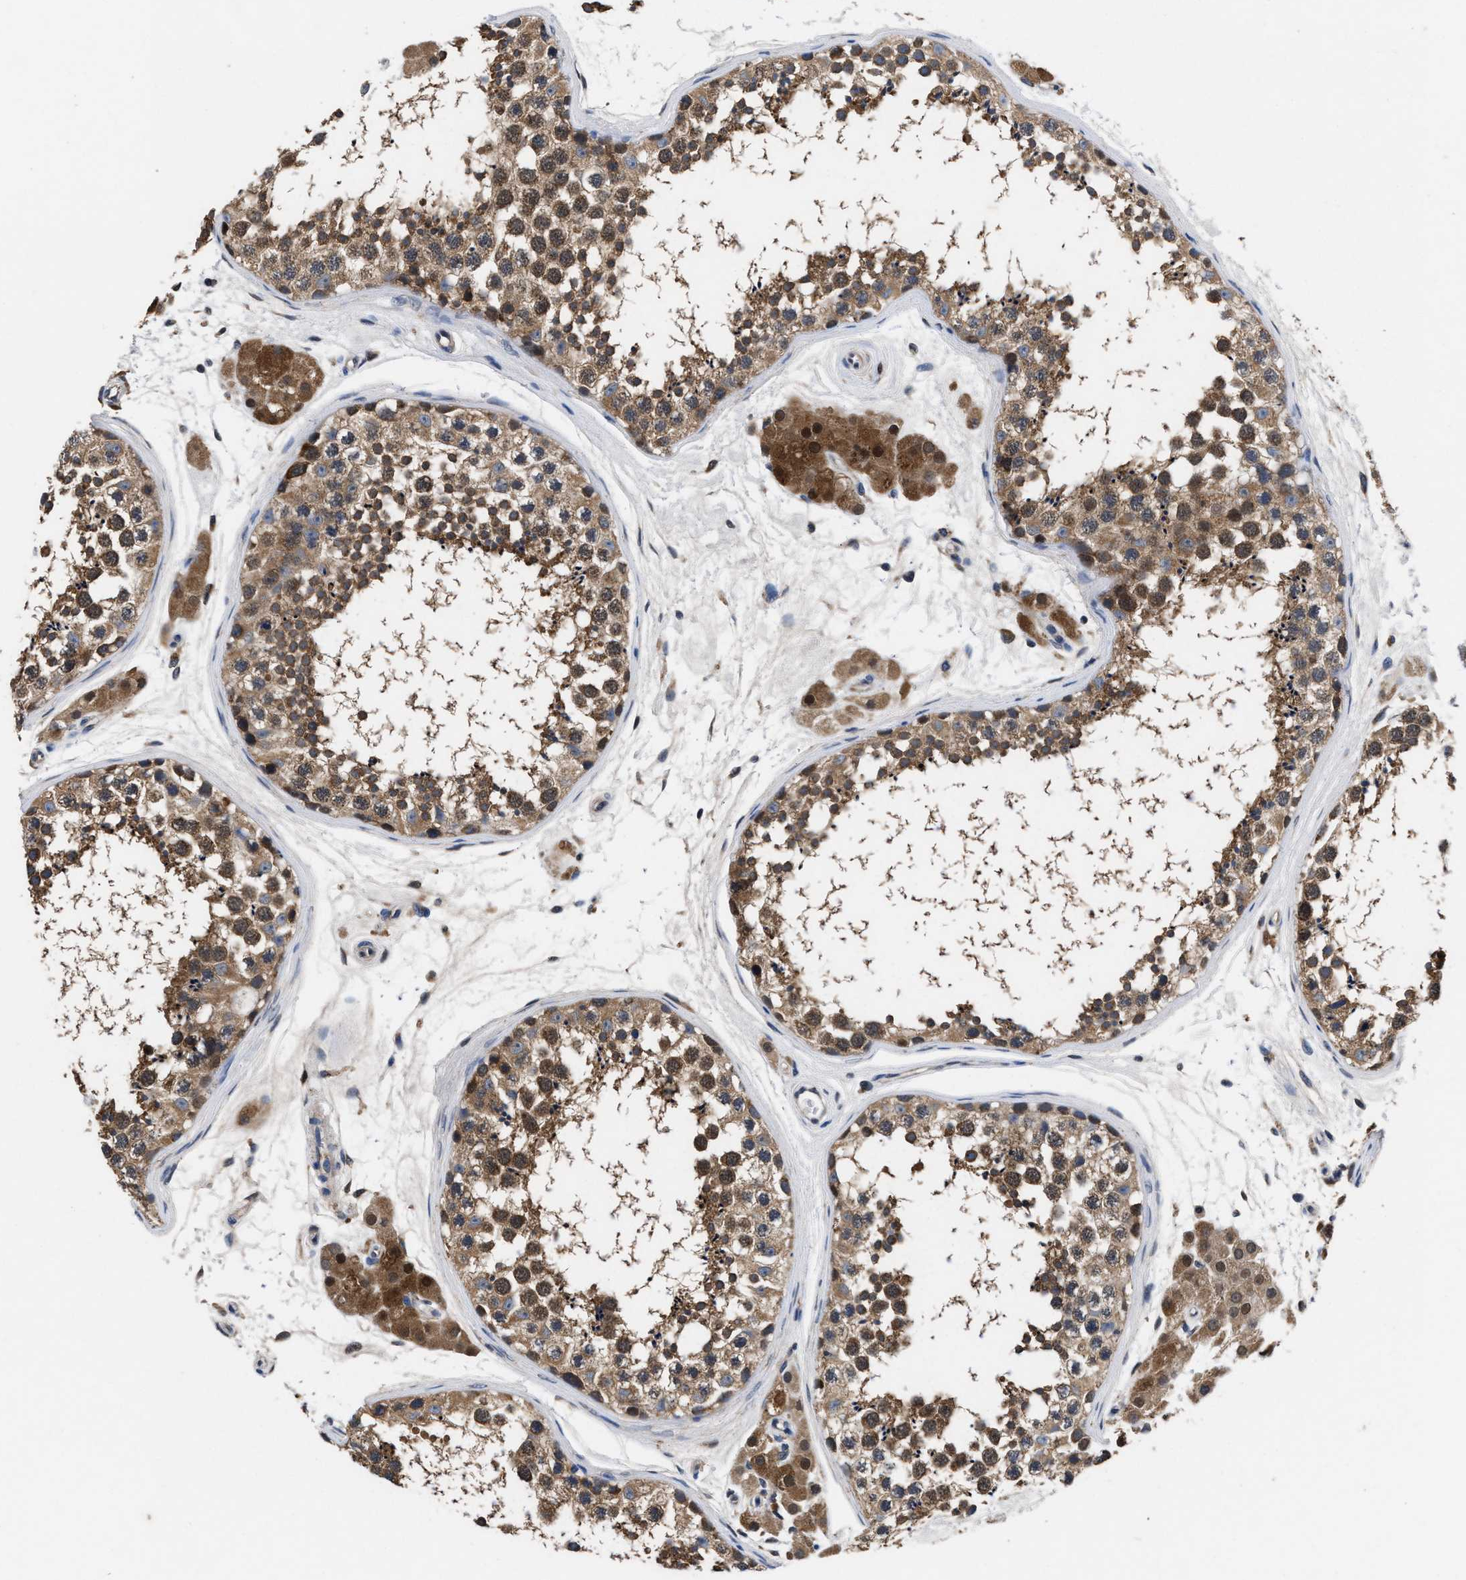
{"staining": {"intensity": "moderate", "quantity": ">75%", "location": "cytoplasmic/membranous"}, "tissue": "testis", "cell_type": "Cells in seminiferous ducts", "image_type": "normal", "snomed": [{"axis": "morphology", "description": "Normal tissue, NOS"}, {"axis": "topography", "description": "Testis"}], "caption": "Approximately >75% of cells in seminiferous ducts in unremarkable testis exhibit moderate cytoplasmic/membranous protein positivity as visualized by brown immunohistochemical staining.", "gene": "ACLY", "patient": {"sex": "male", "age": 56}}